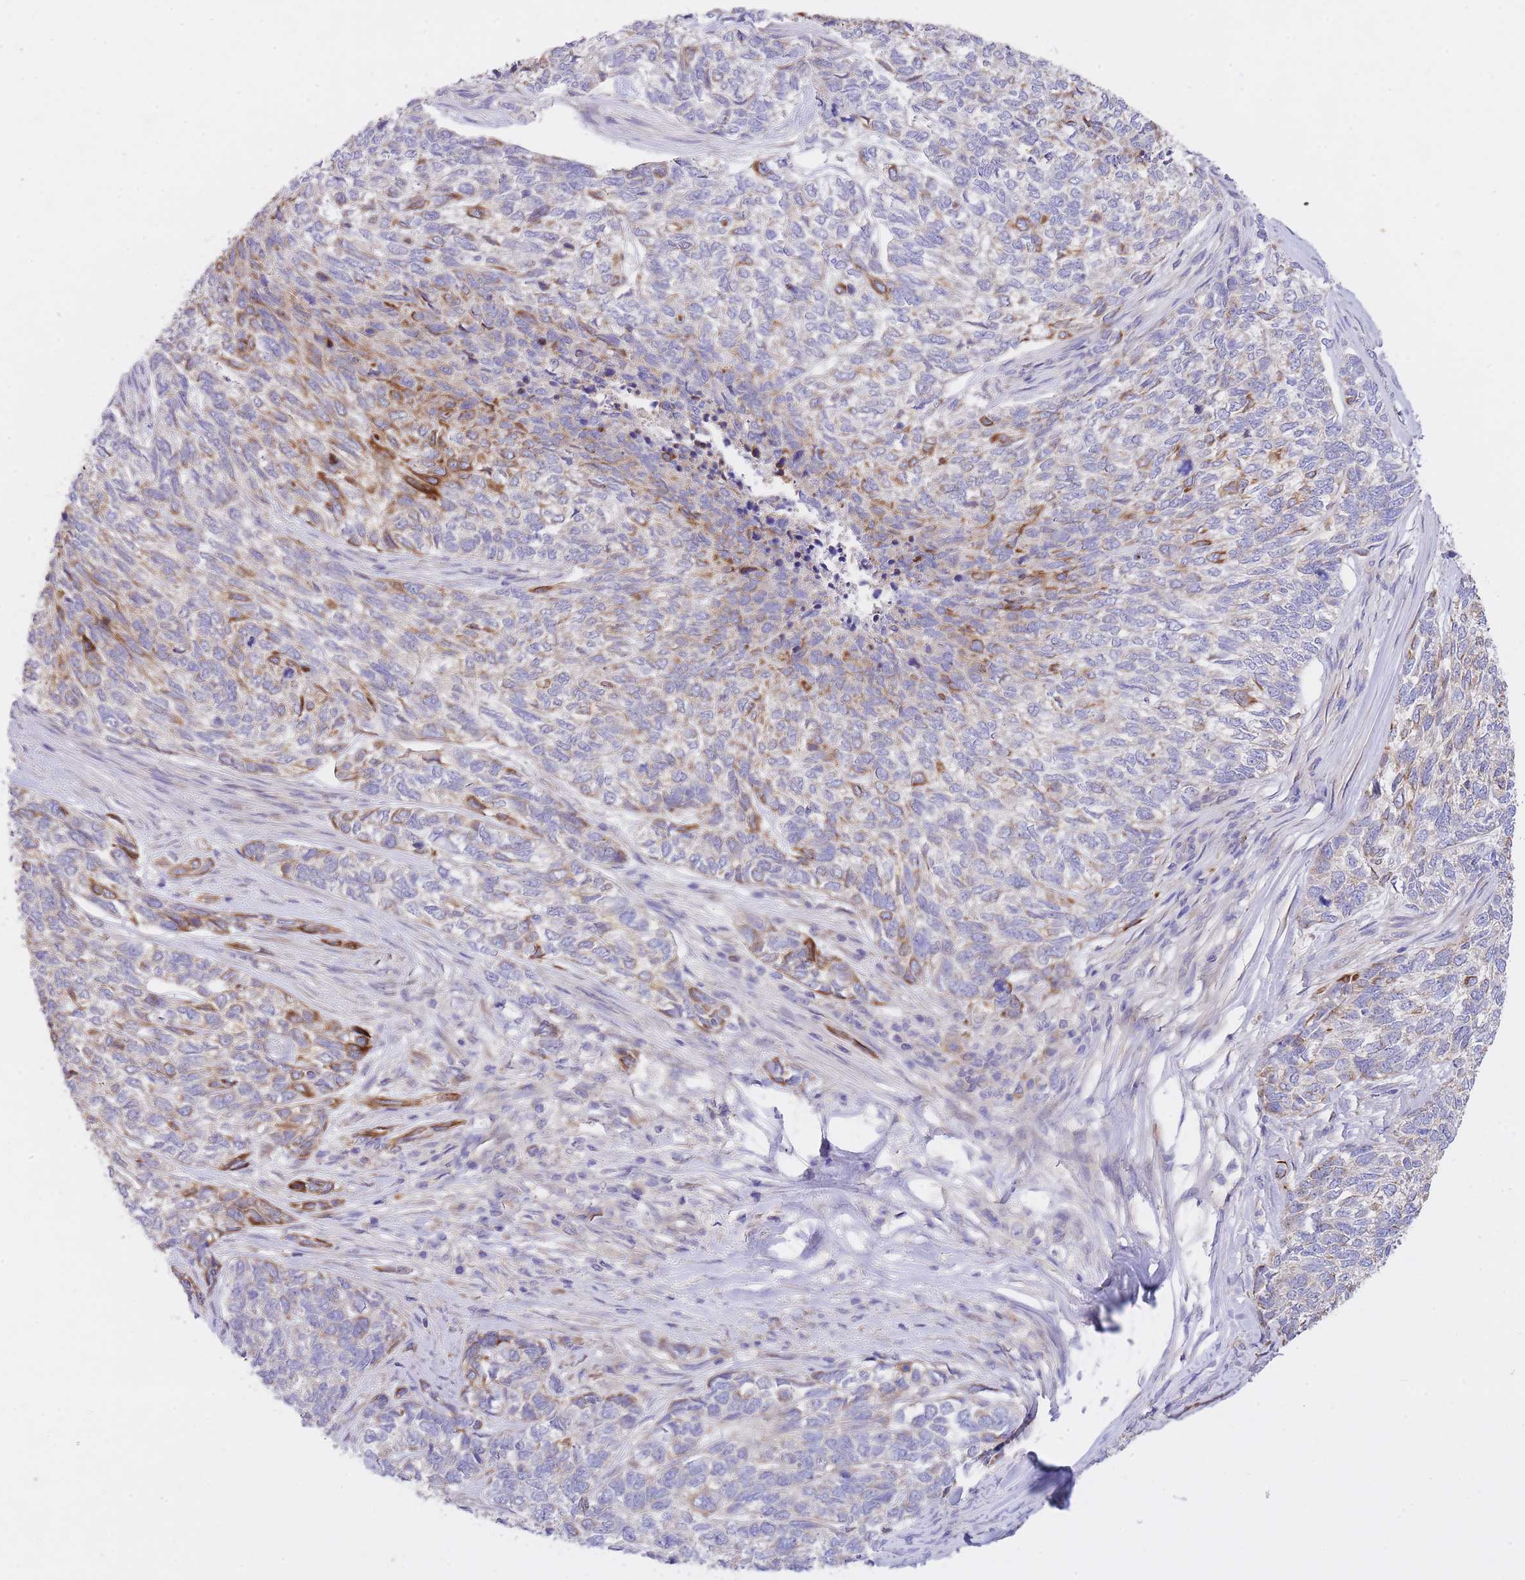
{"staining": {"intensity": "strong", "quantity": "<25%", "location": "cytoplasmic/membranous"}, "tissue": "skin cancer", "cell_type": "Tumor cells", "image_type": "cancer", "snomed": [{"axis": "morphology", "description": "Basal cell carcinoma"}, {"axis": "topography", "description": "Skin"}], "caption": "Immunohistochemical staining of basal cell carcinoma (skin) demonstrates medium levels of strong cytoplasmic/membranous protein staining in about <25% of tumor cells.", "gene": "CHAC1", "patient": {"sex": "female", "age": 65}}